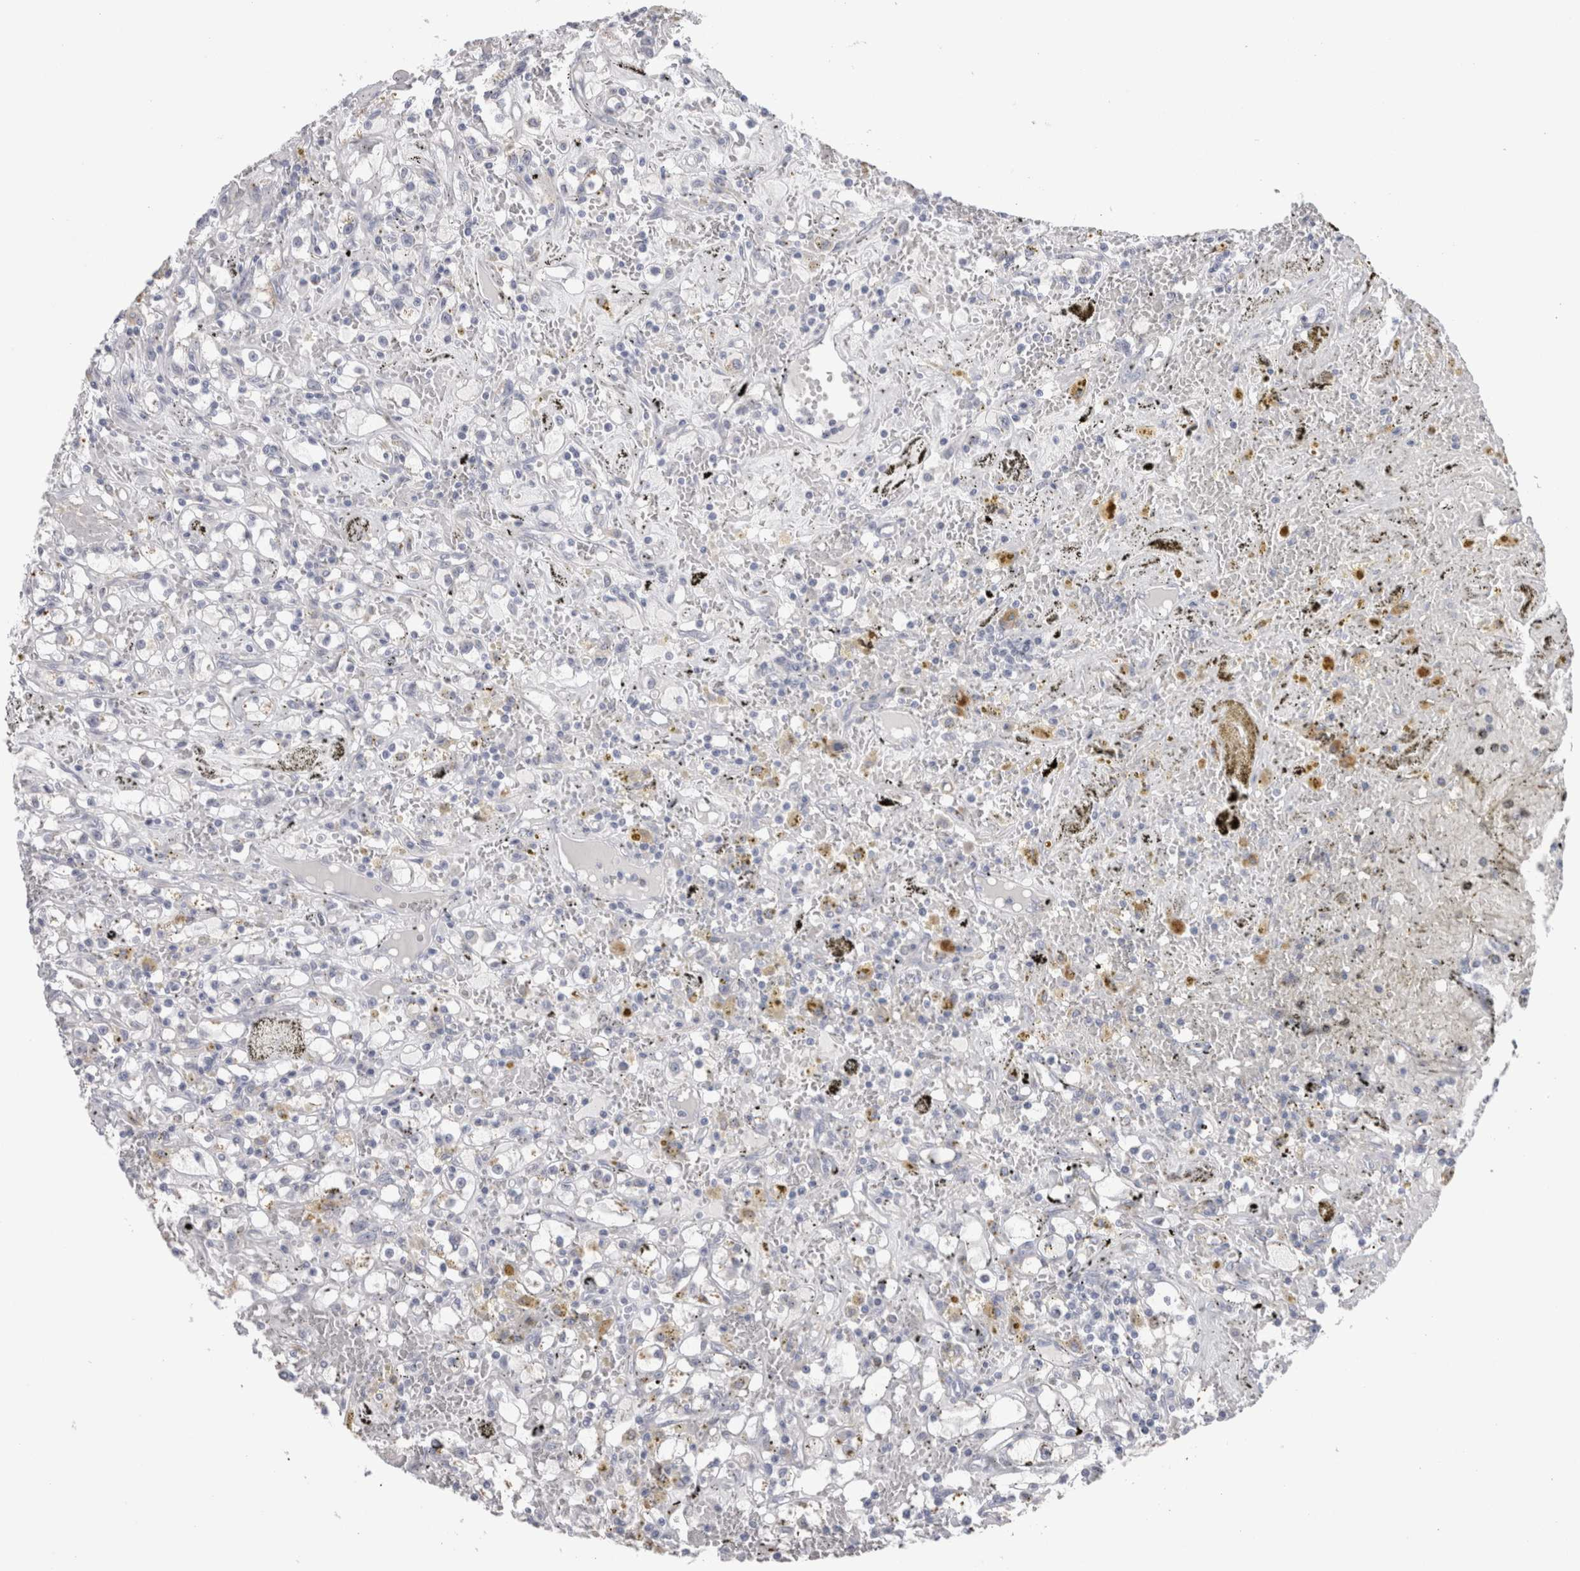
{"staining": {"intensity": "negative", "quantity": "none", "location": "none"}, "tissue": "renal cancer", "cell_type": "Tumor cells", "image_type": "cancer", "snomed": [{"axis": "morphology", "description": "Adenocarcinoma, NOS"}, {"axis": "topography", "description": "Kidney"}], "caption": "Immunohistochemistry histopathology image of neoplastic tissue: human renal adenocarcinoma stained with DAB (3,3'-diaminobenzidine) displays no significant protein positivity in tumor cells. (IHC, brightfield microscopy, high magnification).", "gene": "EPDR1", "patient": {"sex": "male", "age": 56}}